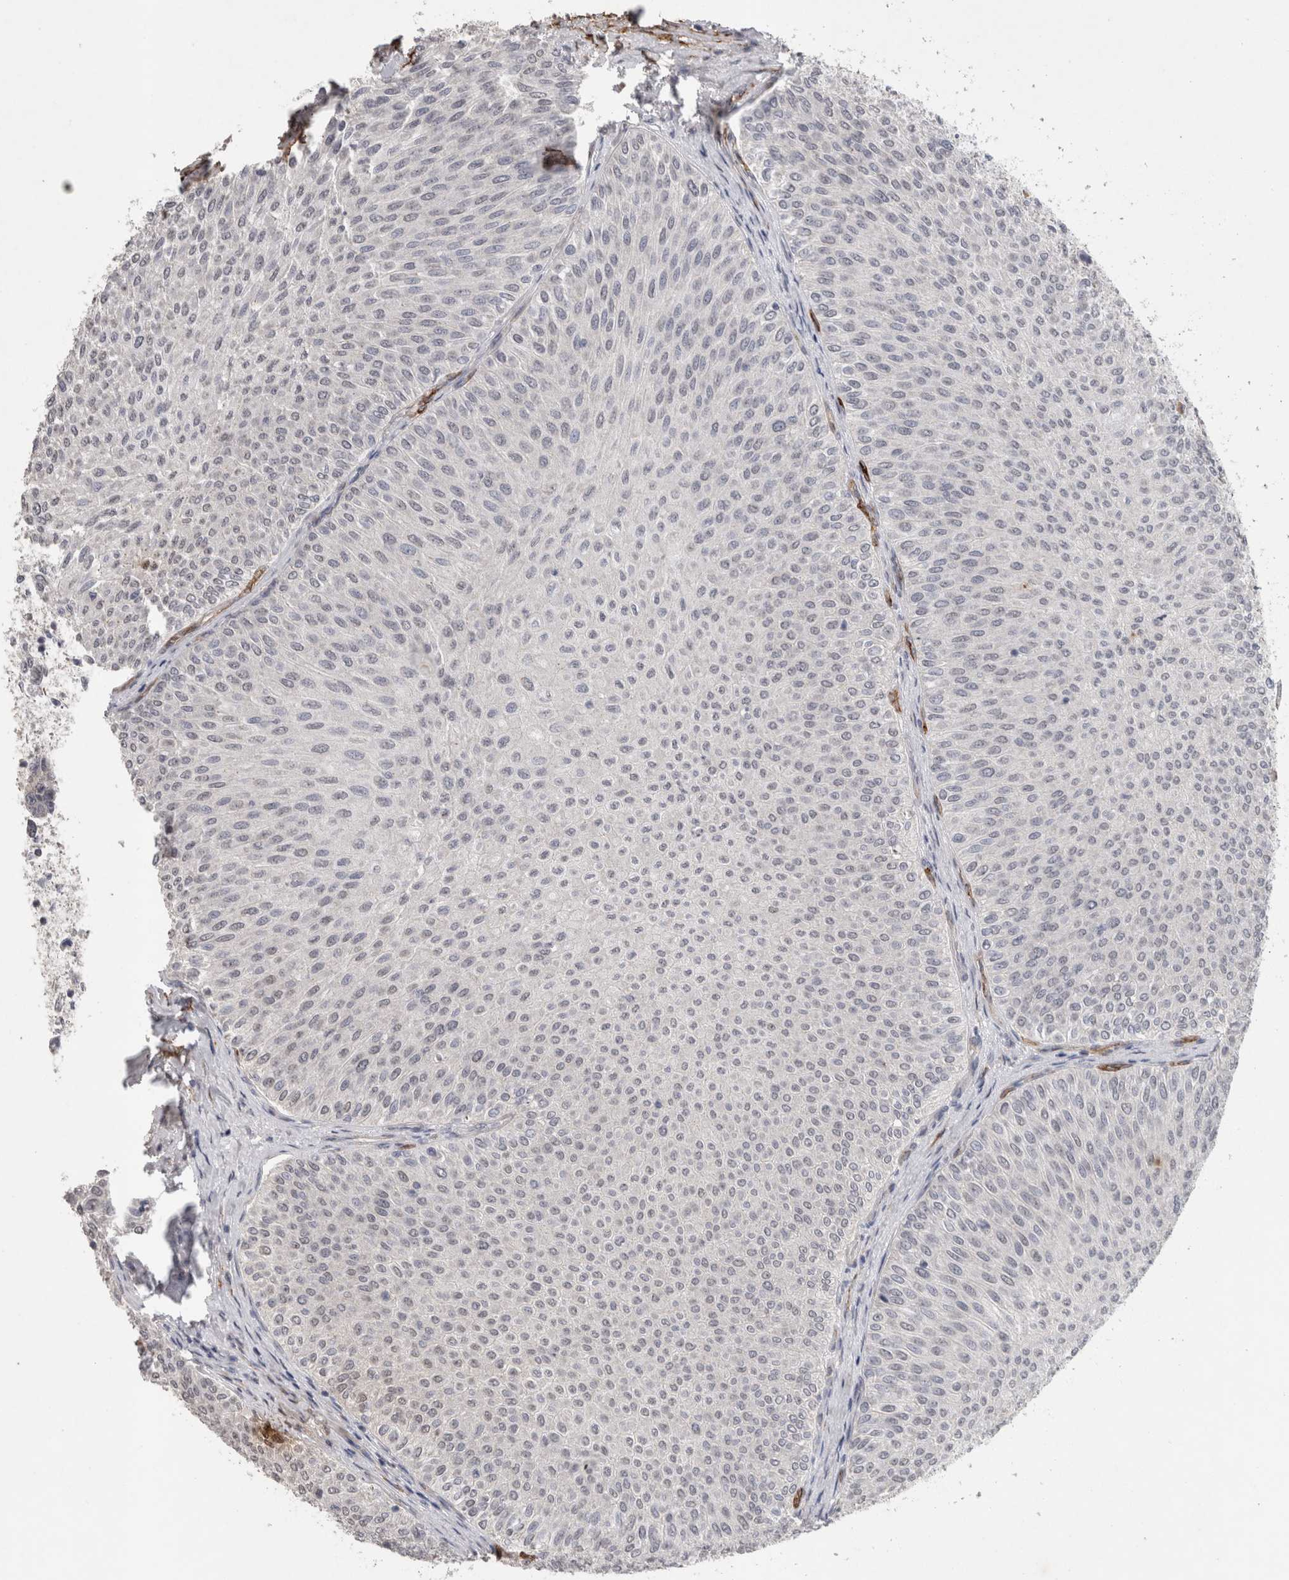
{"staining": {"intensity": "negative", "quantity": "none", "location": "none"}, "tissue": "urothelial cancer", "cell_type": "Tumor cells", "image_type": "cancer", "snomed": [{"axis": "morphology", "description": "Urothelial carcinoma, Low grade"}, {"axis": "topography", "description": "Urinary bladder"}], "caption": "Tumor cells are negative for brown protein staining in low-grade urothelial carcinoma.", "gene": "CDH13", "patient": {"sex": "male", "age": 78}}